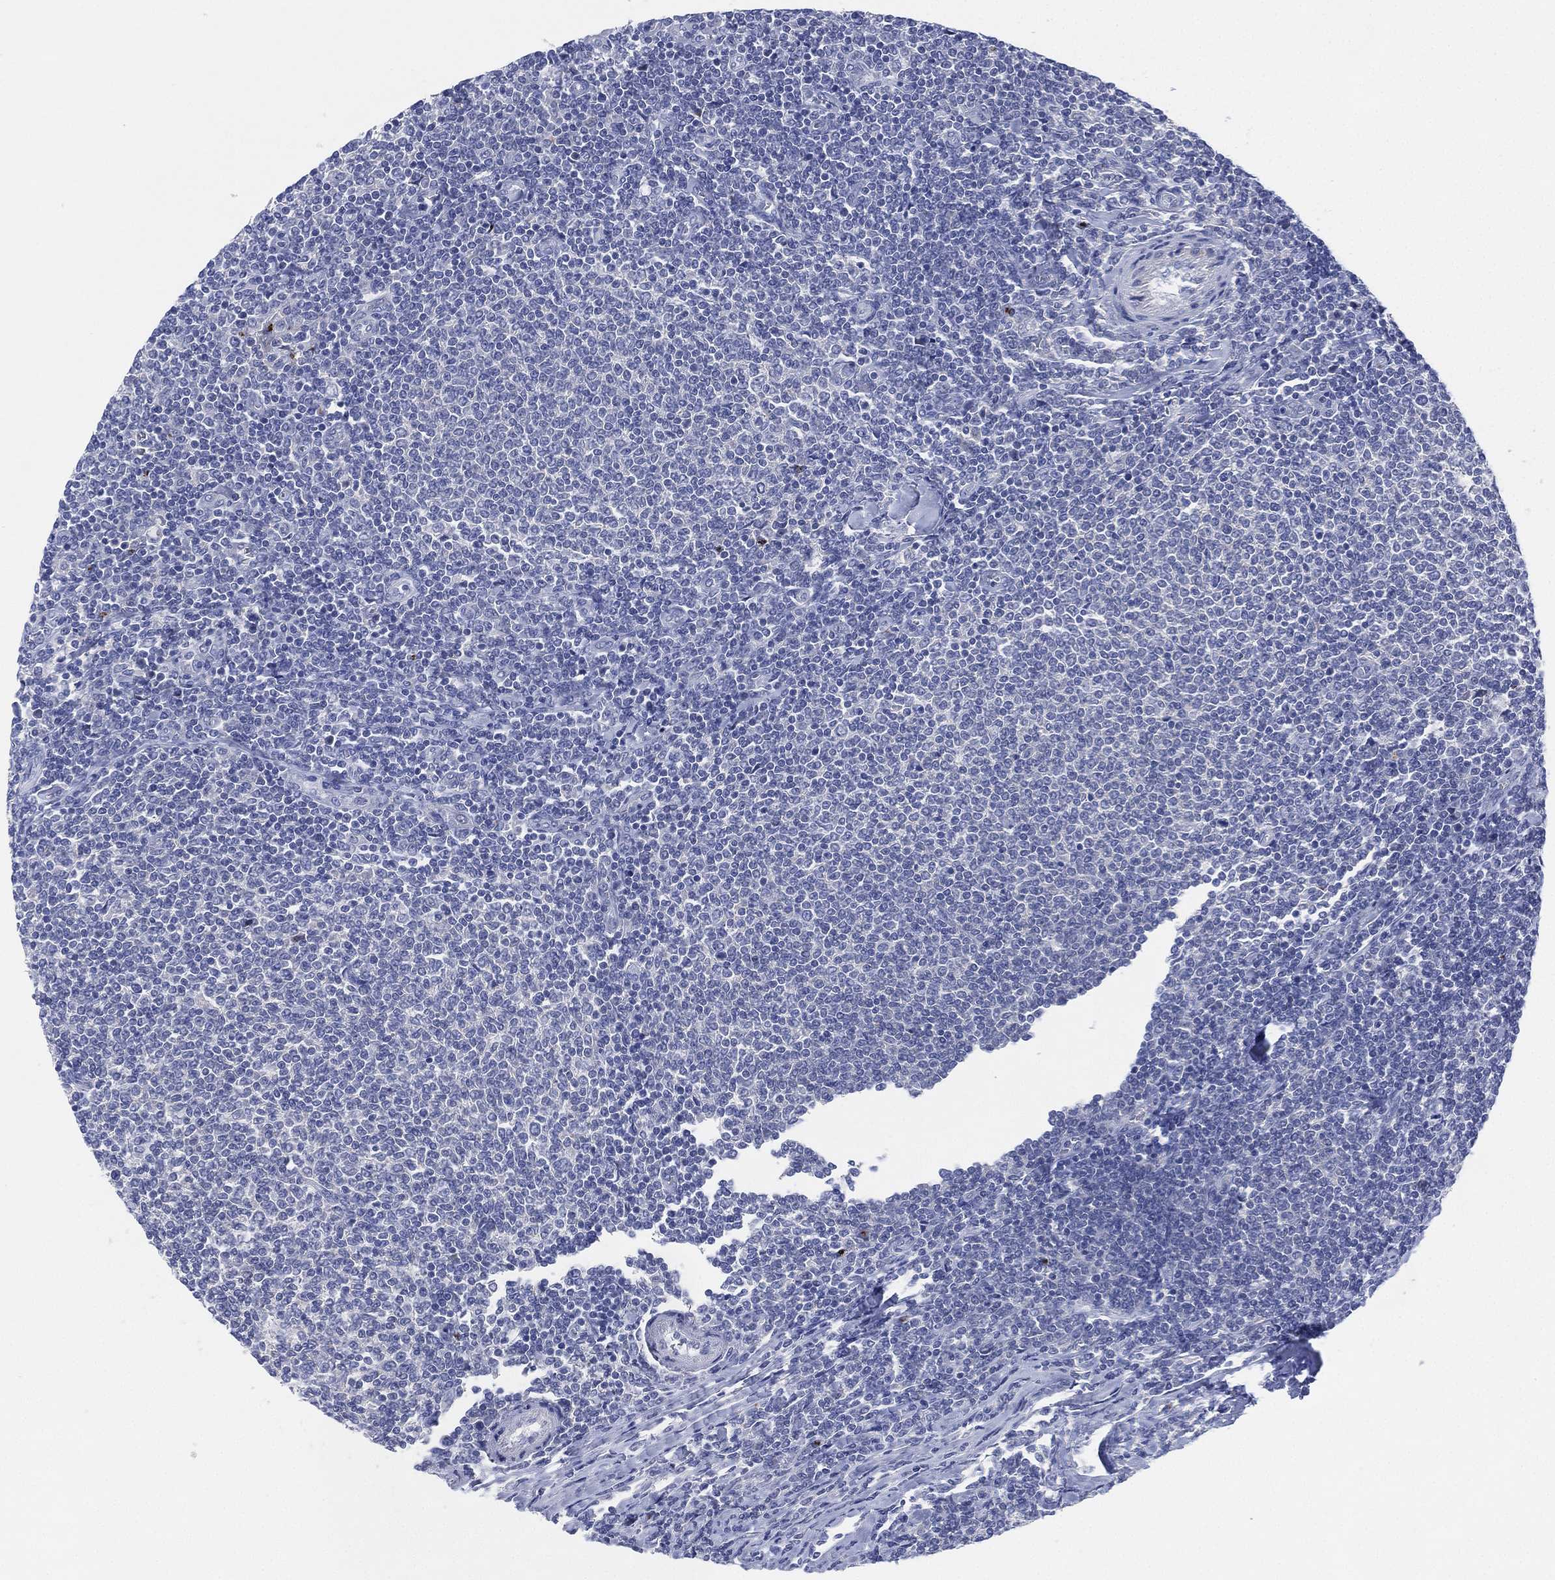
{"staining": {"intensity": "negative", "quantity": "none", "location": "none"}, "tissue": "lymphoma", "cell_type": "Tumor cells", "image_type": "cancer", "snomed": [{"axis": "morphology", "description": "Malignant lymphoma, non-Hodgkin's type, Low grade"}, {"axis": "topography", "description": "Lymph node"}], "caption": "Tumor cells are negative for brown protein staining in lymphoma. The staining is performed using DAB brown chromogen with nuclei counter-stained in using hematoxylin.", "gene": "ADAD2", "patient": {"sex": "male", "age": 52}}